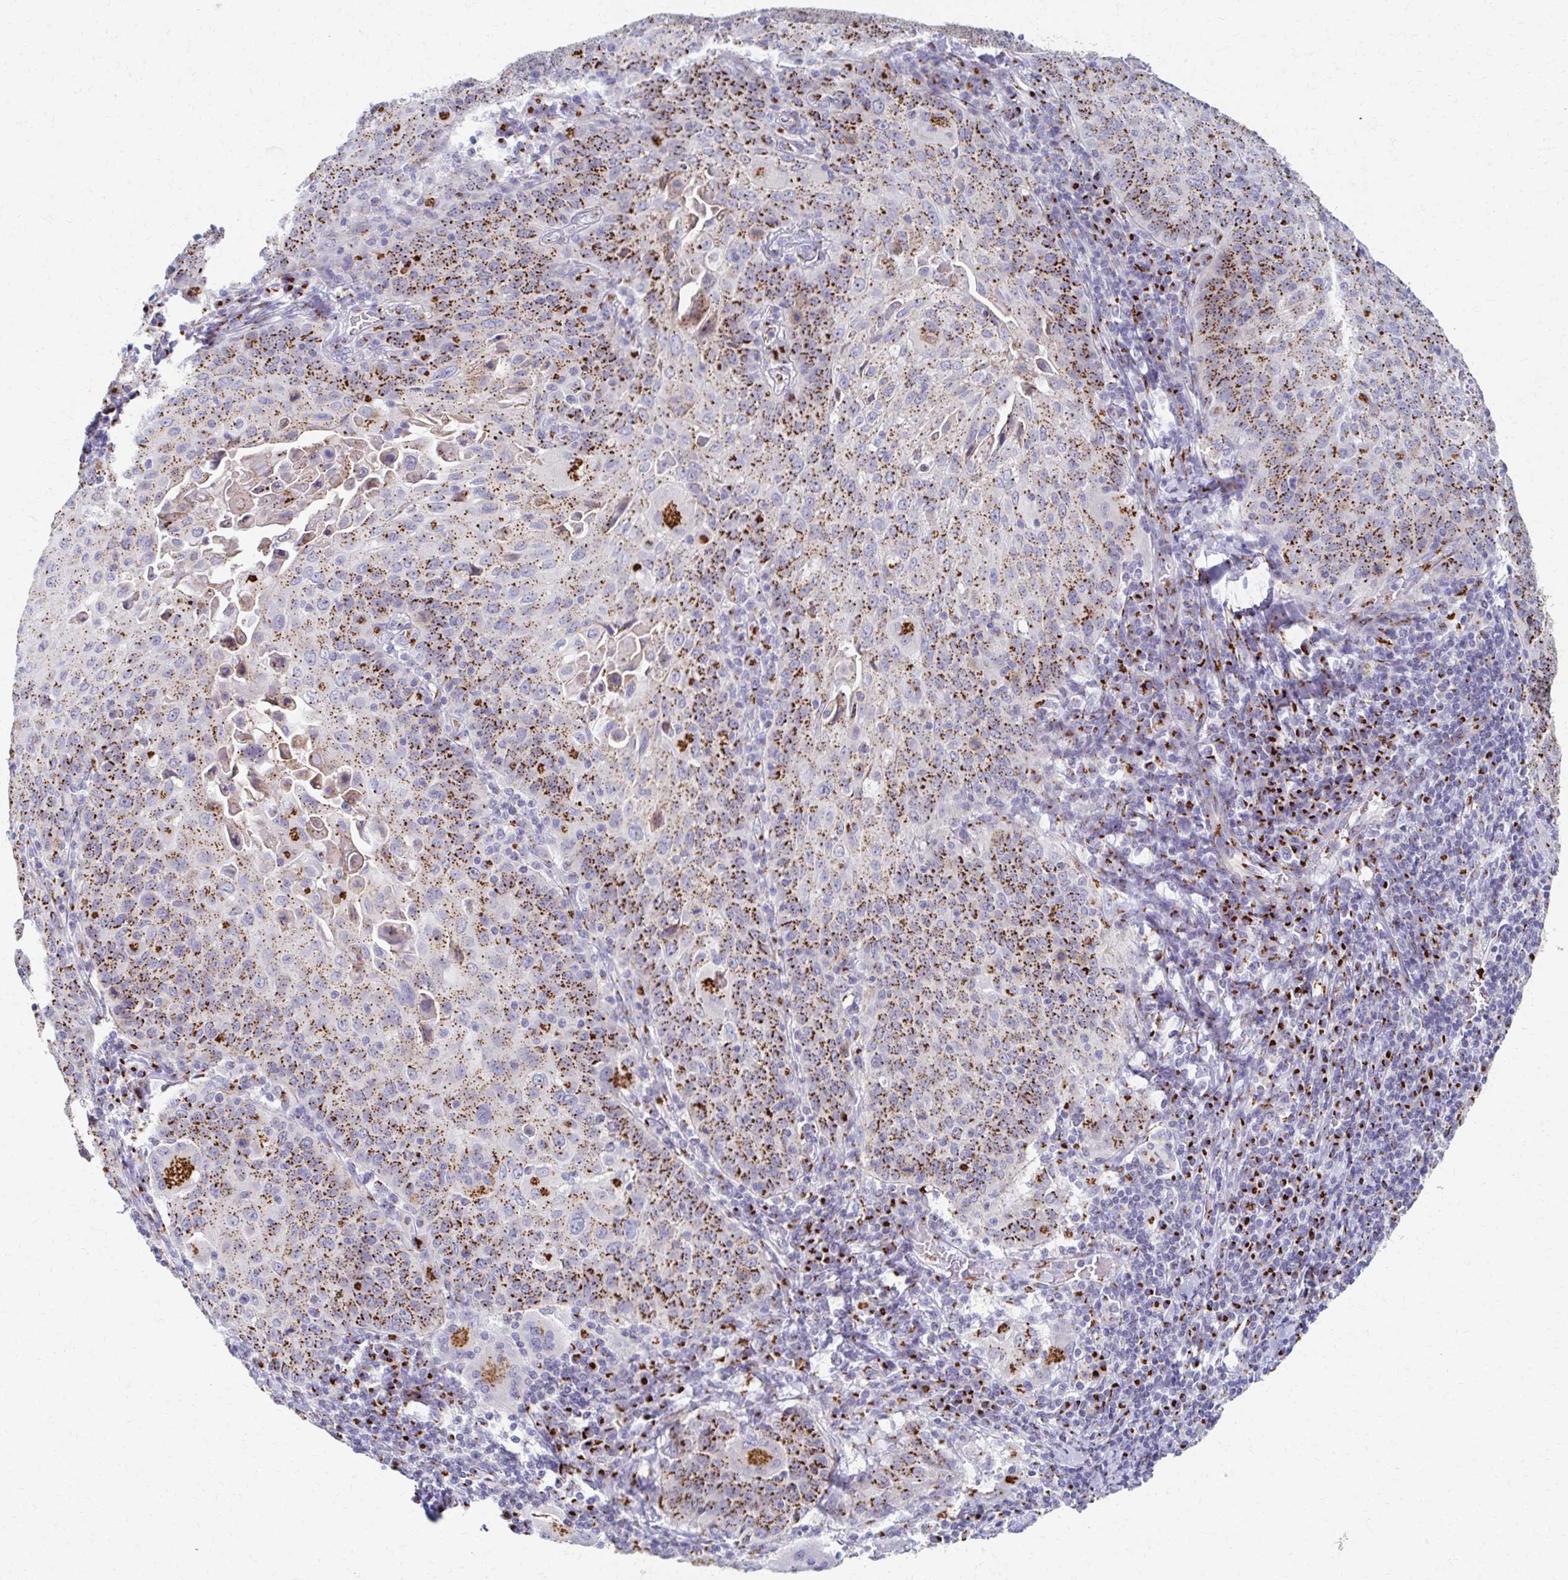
{"staining": {"intensity": "moderate", "quantity": ">75%", "location": "cytoplasmic/membranous"}, "tissue": "cervical cancer", "cell_type": "Tumor cells", "image_type": "cancer", "snomed": [{"axis": "morphology", "description": "Squamous cell carcinoma, NOS"}, {"axis": "topography", "description": "Cervix"}], "caption": "Immunohistochemical staining of human cervical squamous cell carcinoma shows medium levels of moderate cytoplasmic/membranous positivity in about >75% of tumor cells.", "gene": "TM9SF1", "patient": {"sex": "female", "age": 65}}